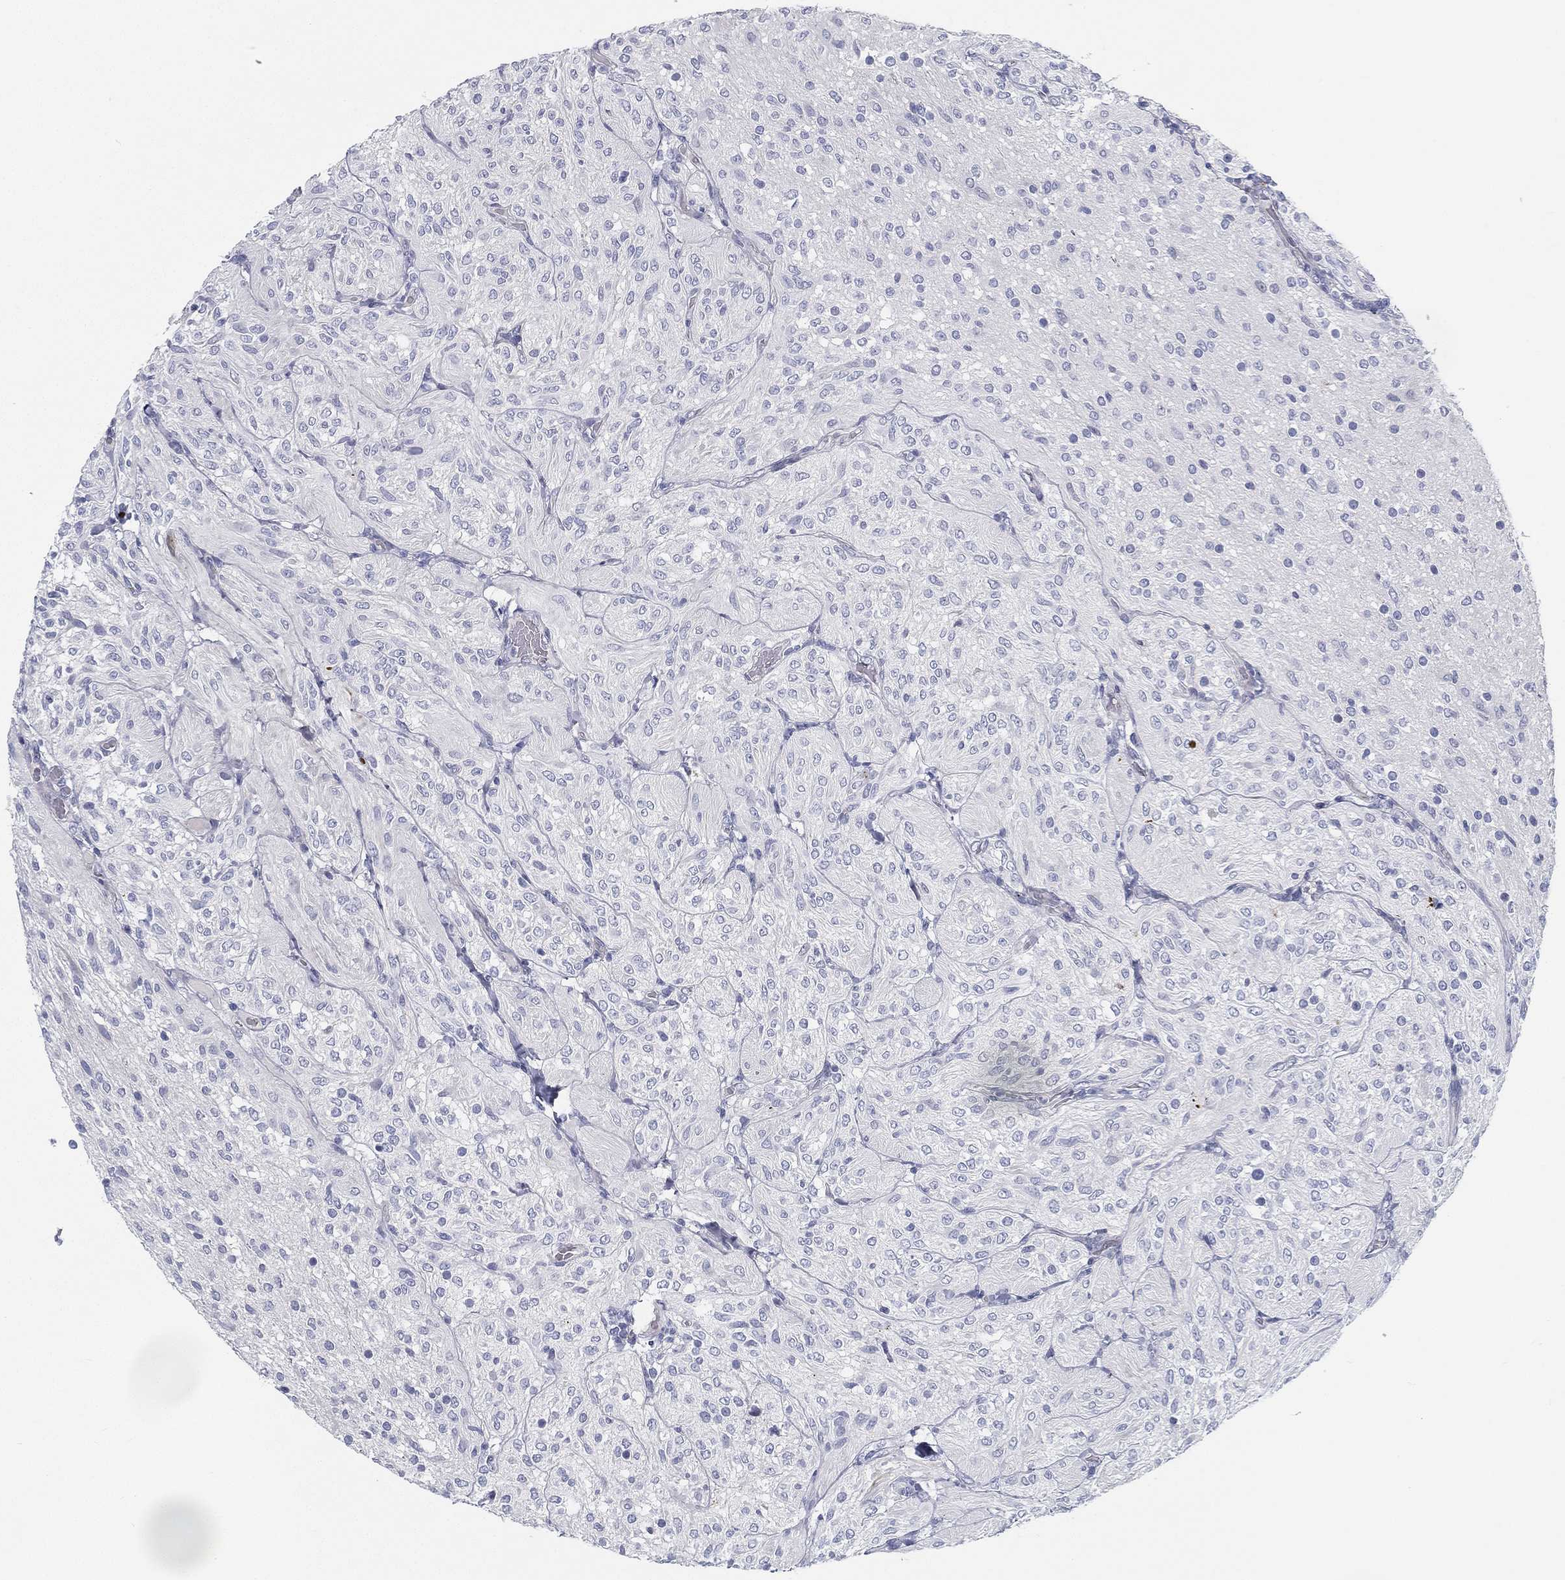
{"staining": {"intensity": "negative", "quantity": "none", "location": "none"}, "tissue": "glioma", "cell_type": "Tumor cells", "image_type": "cancer", "snomed": [{"axis": "morphology", "description": "Glioma, malignant, Low grade"}, {"axis": "topography", "description": "Brain"}], "caption": "Tumor cells are negative for protein expression in human glioma. (Brightfield microscopy of DAB immunohistochemistry (IHC) at high magnification).", "gene": "SPPL2C", "patient": {"sex": "male", "age": 3}}